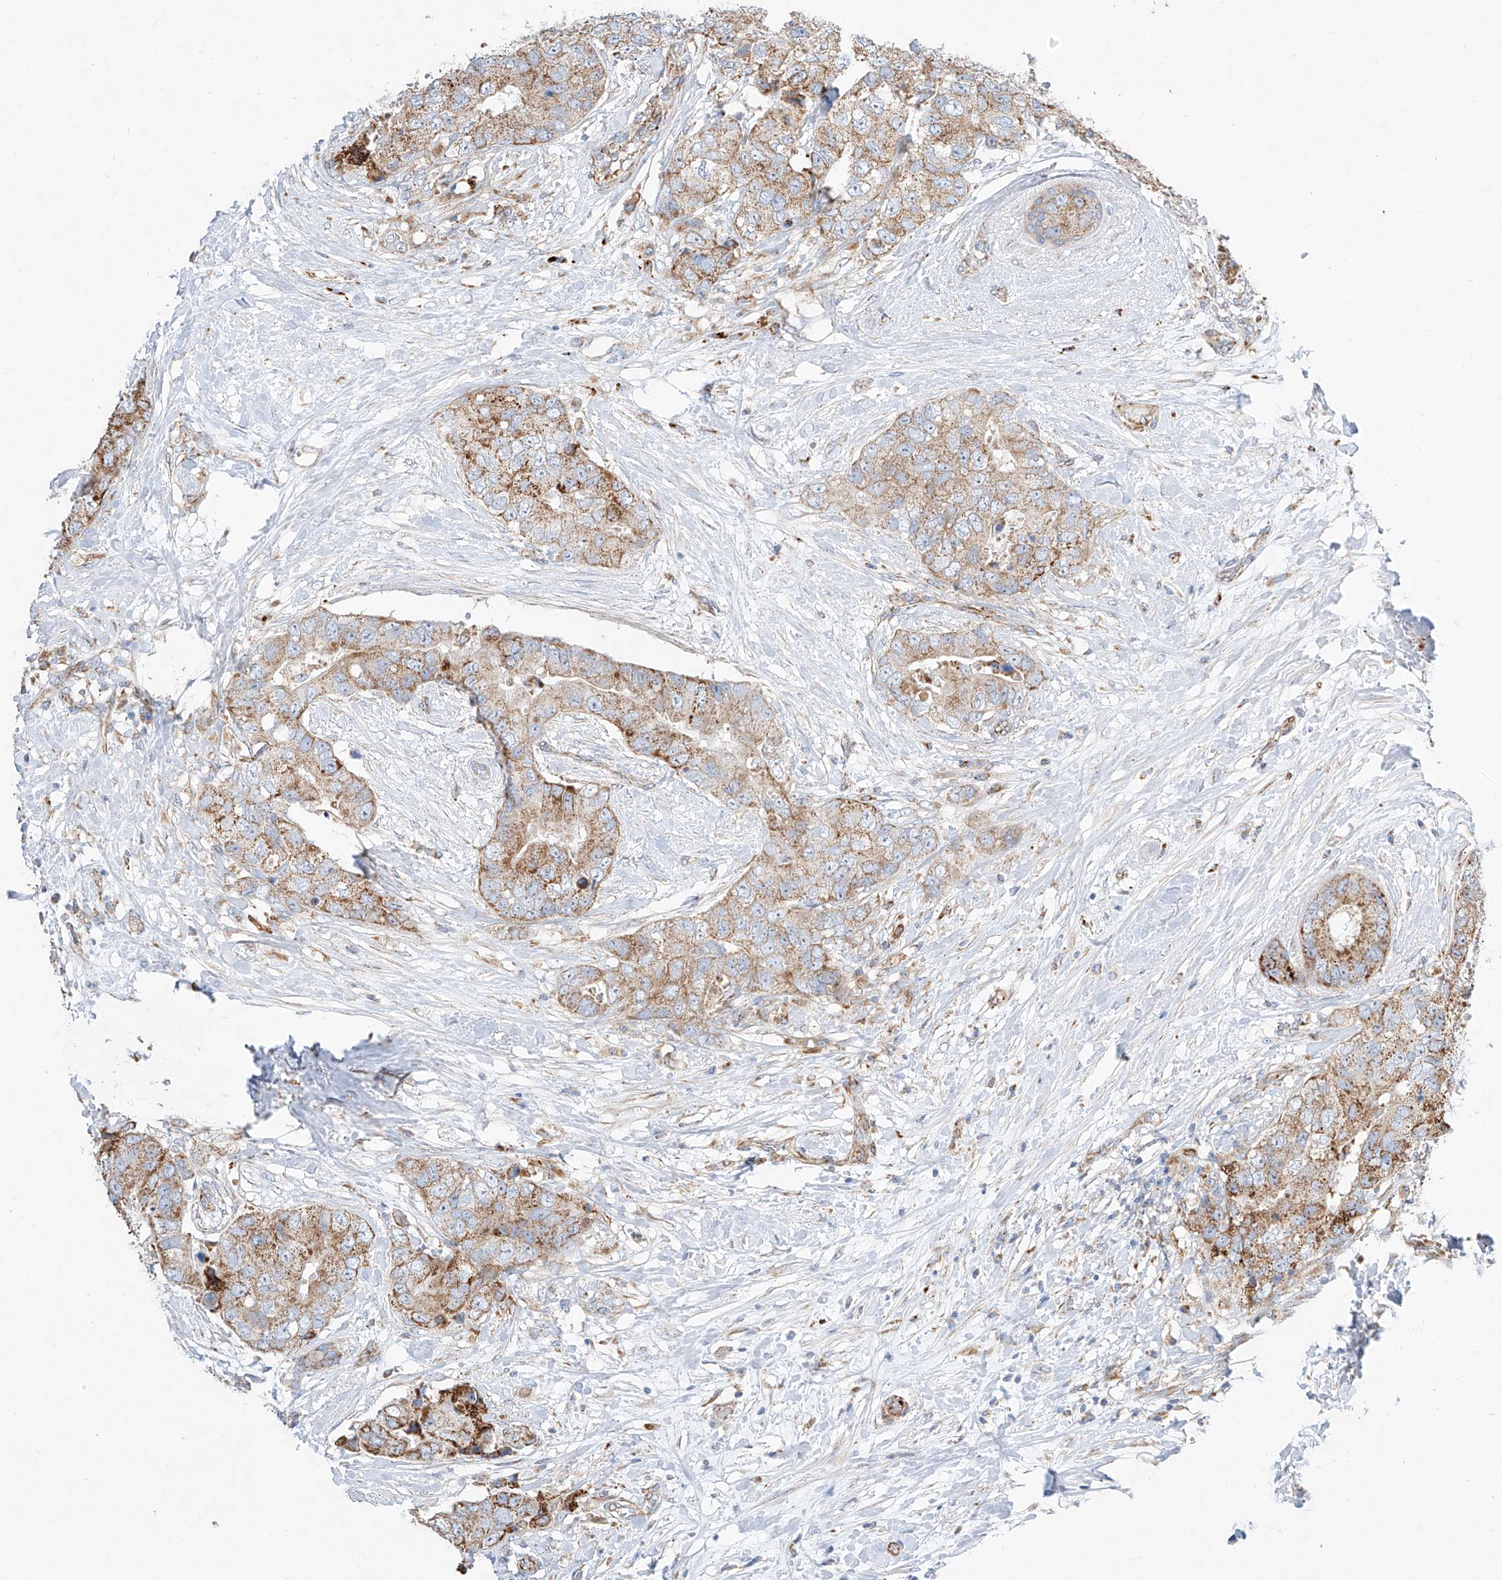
{"staining": {"intensity": "moderate", "quantity": ">75%", "location": "cytoplasmic/membranous"}, "tissue": "breast cancer", "cell_type": "Tumor cells", "image_type": "cancer", "snomed": [{"axis": "morphology", "description": "Duct carcinoma"}, {"axis": "topography", "description": "Breast"}], "caption": "This image exhibits IHC staining of human breast cancer (infiltrating ductal carcinoma), with medium moderate cytoplasmic/membranous expression in about >75% of tumor cells.", "gene": "CST9", "patient": {"sex": "female", "age": 62}}